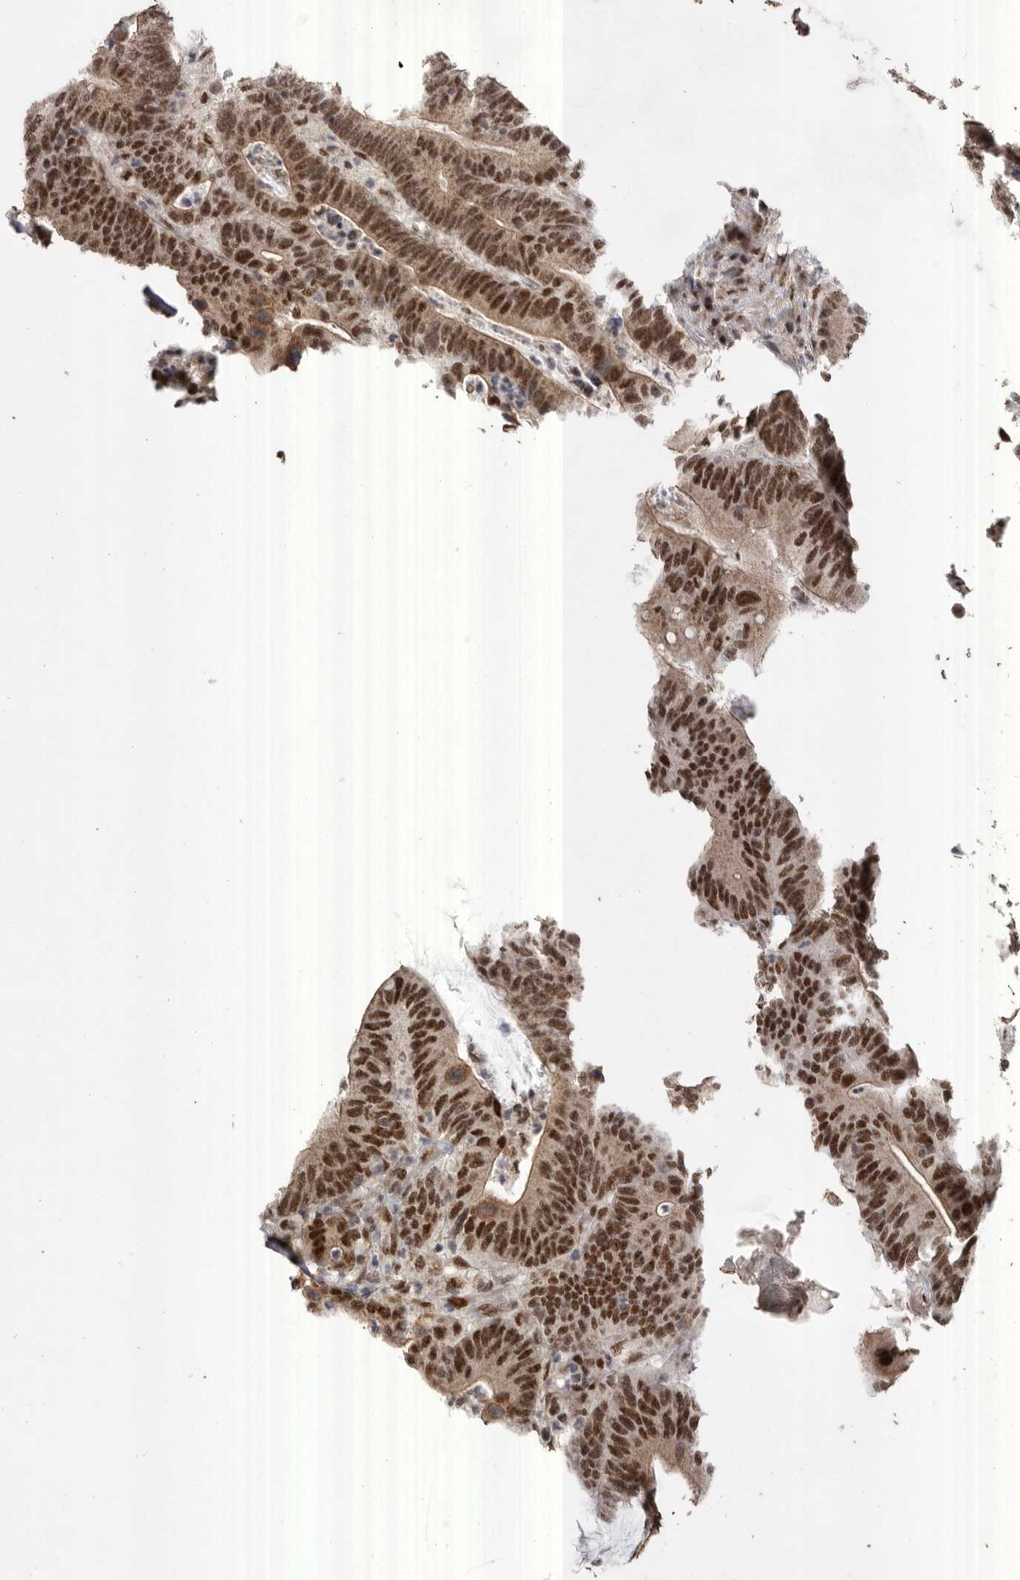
{"staining": {"intensity": "strong", "quantity": ">75%", "location": "cytoplasmic/membranous,nuclear"}, "tissue": "colorectal cancer", "cell_type": "Tumor cells", "image_type": "cancer", "snomed": [{"axis": "morphology", "description": "Adenocarcinoma, NOS"}, {"axis": "topography", "description": "Colon"}], "caption": "Colorectal cancer (adenocarcinoma) tissue exhibits strong cytoplasmic/membranous and nuclear expression in approximately >75% of tumor cells, visualized by immunohistochemistry. (DAB (3,3'-diaminobenzidine) = brown stain, brightfield microscopy at high magnification).", "gene": "PPP1R10", "patient": {"sex": "female", "age": 66}}